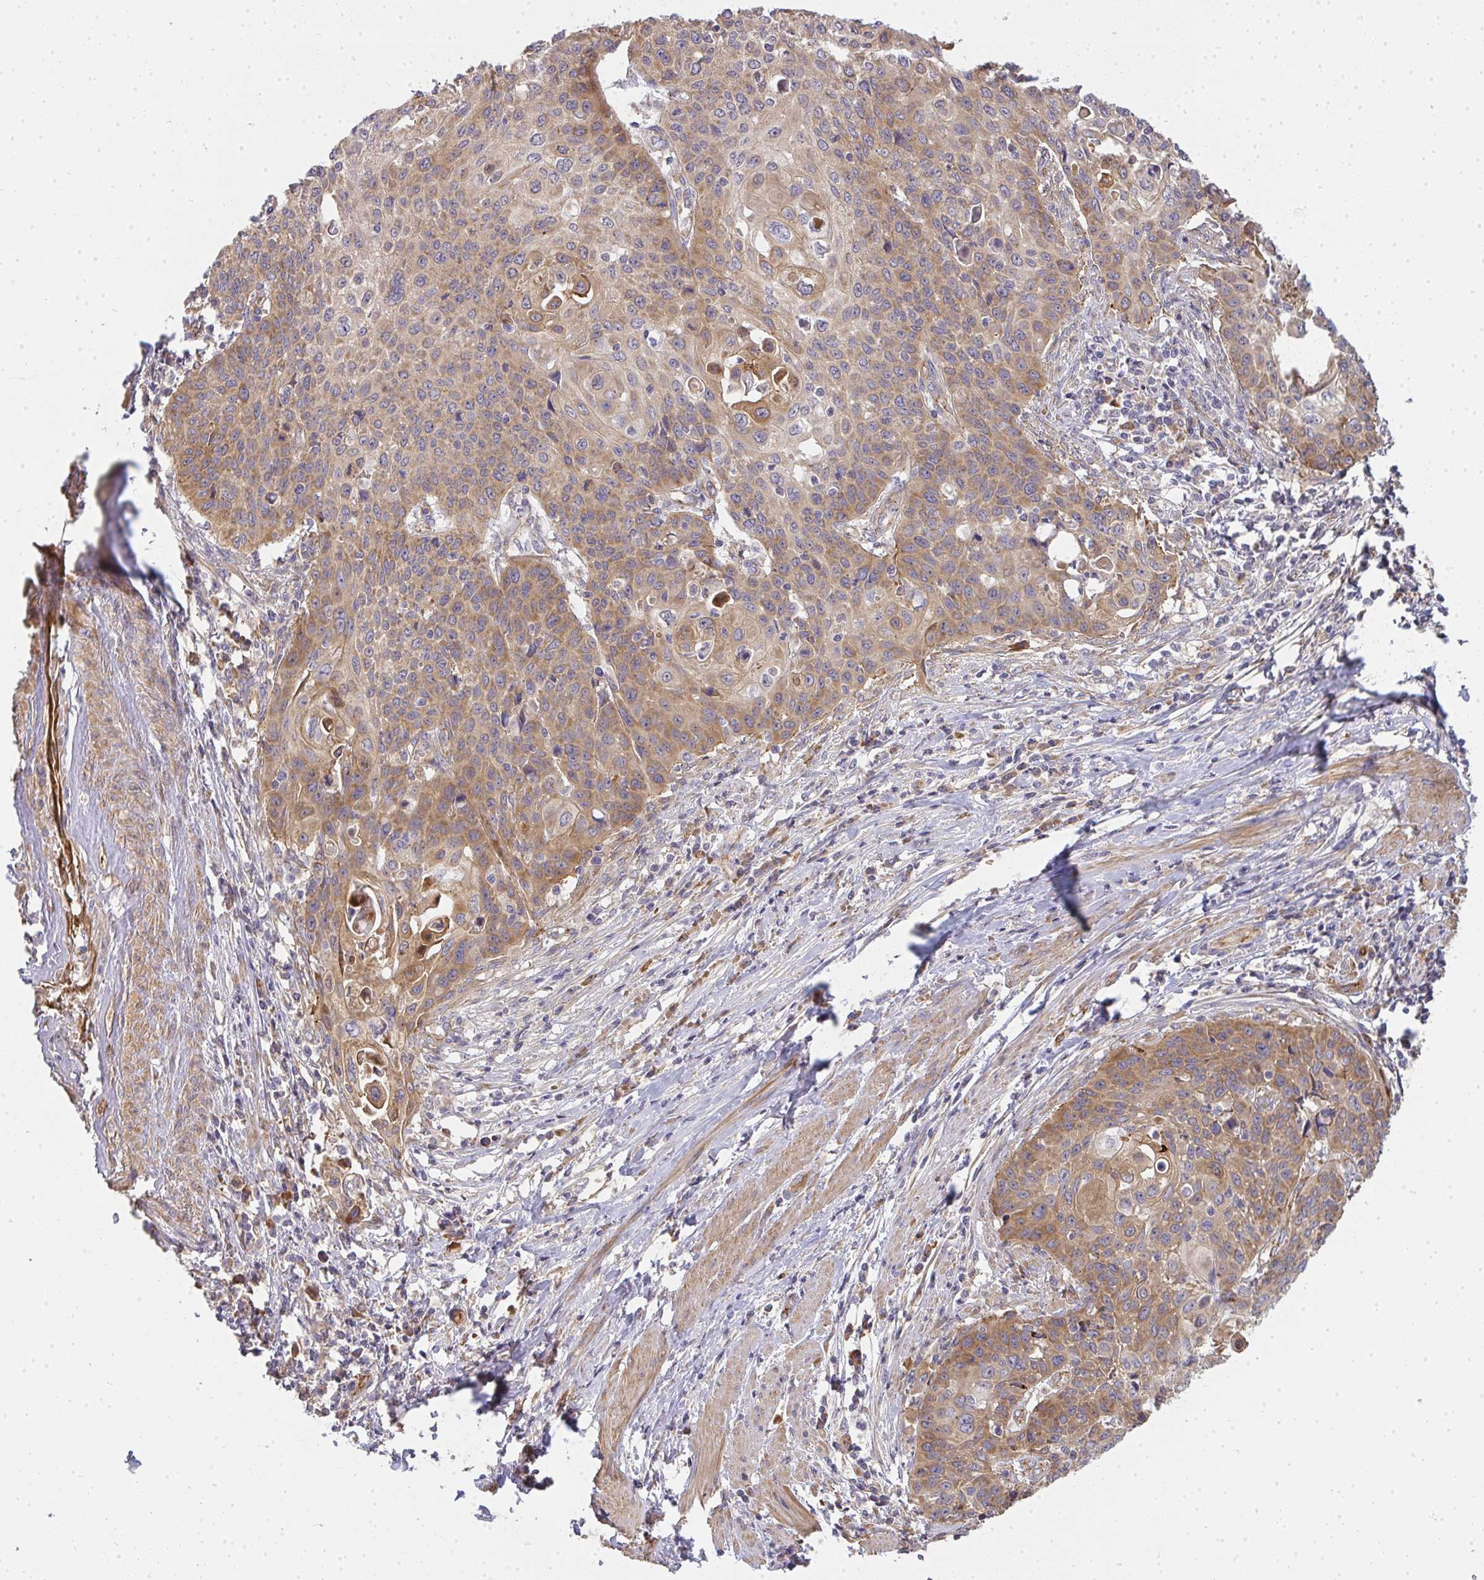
{"staining": {"intensity": "moderate", "quantity": ">75%", "location": "cytoplasmic/membranous"}, "tissue": "cervical cancer", "cell_type": "Tumor cells", "image_type": "cancer", "snomed": [{"axis": "morphology", "description": "Squamous cell carcinoma, NOS"}, {"axis": "topography", "description": "Cervix"}], "caption": "Human squamous cell carcinoma (cervical) stained with a brown dye exhibits moderate cytoplasmic/membranous positive positivity in about >75% of tumor cells.", "gene": "B4GALT6", "patient": {"sex": "female", "age": 65}}